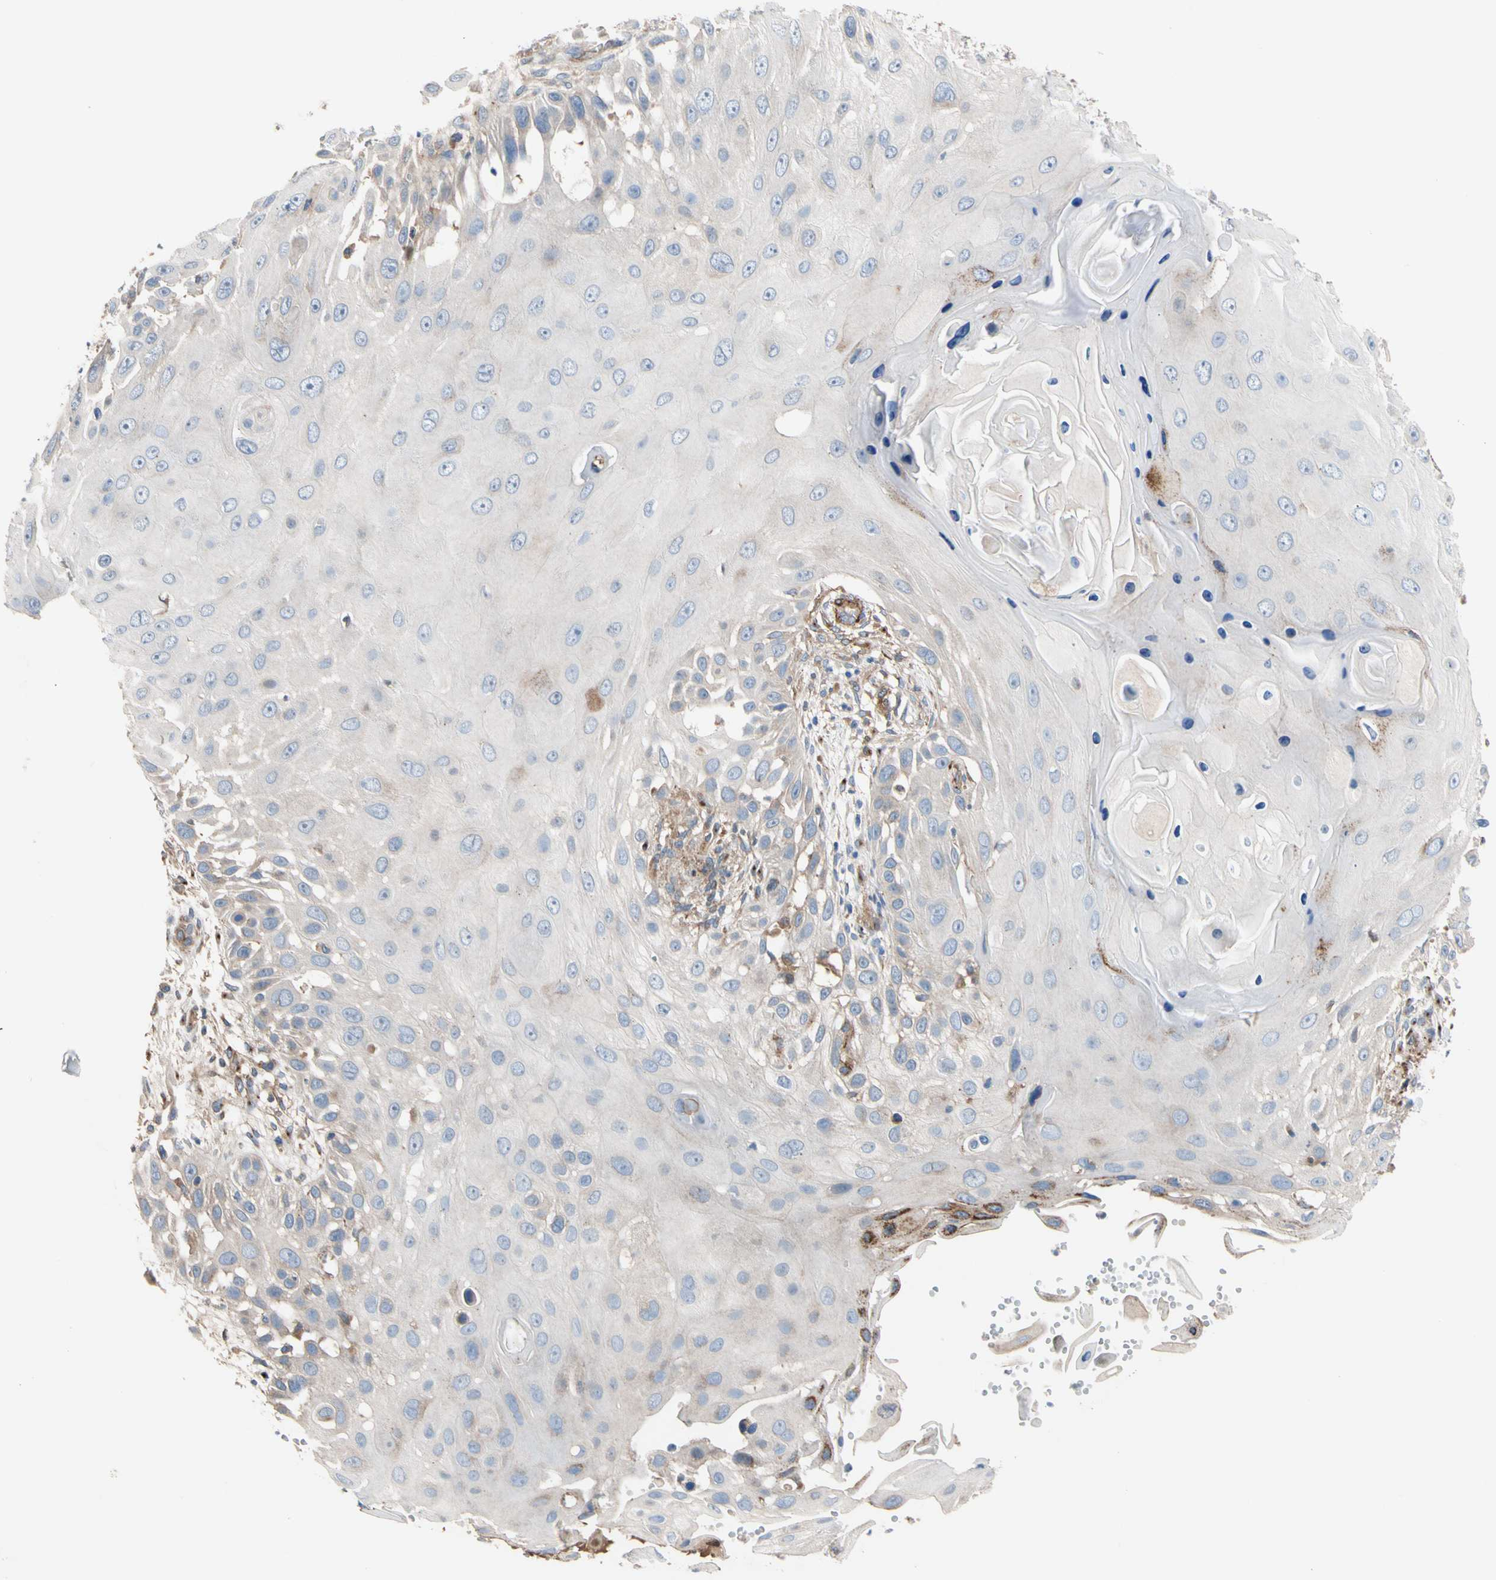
{"staining": {"intensity": "weak", "quantity": "<25%", "location": "cytoplasmic/membranous"}, "tissue": "skin cancer", "cell_type": "Tumor cells", "image_type": "cancer", "snomed": [{"axis": "morphology", "description": "Squamous cell carcinoma, NOS"}, {"axis": "topography", "description": "Skin"}], "caption": "High power microscopy photomicrograph of an immunohistochemistry (IHC) micrograph of skin cancer, revealing no significant positivity in tumor cells.", "gene": "ENTREP3", "patient": {"sex": "female", "age": 44}}